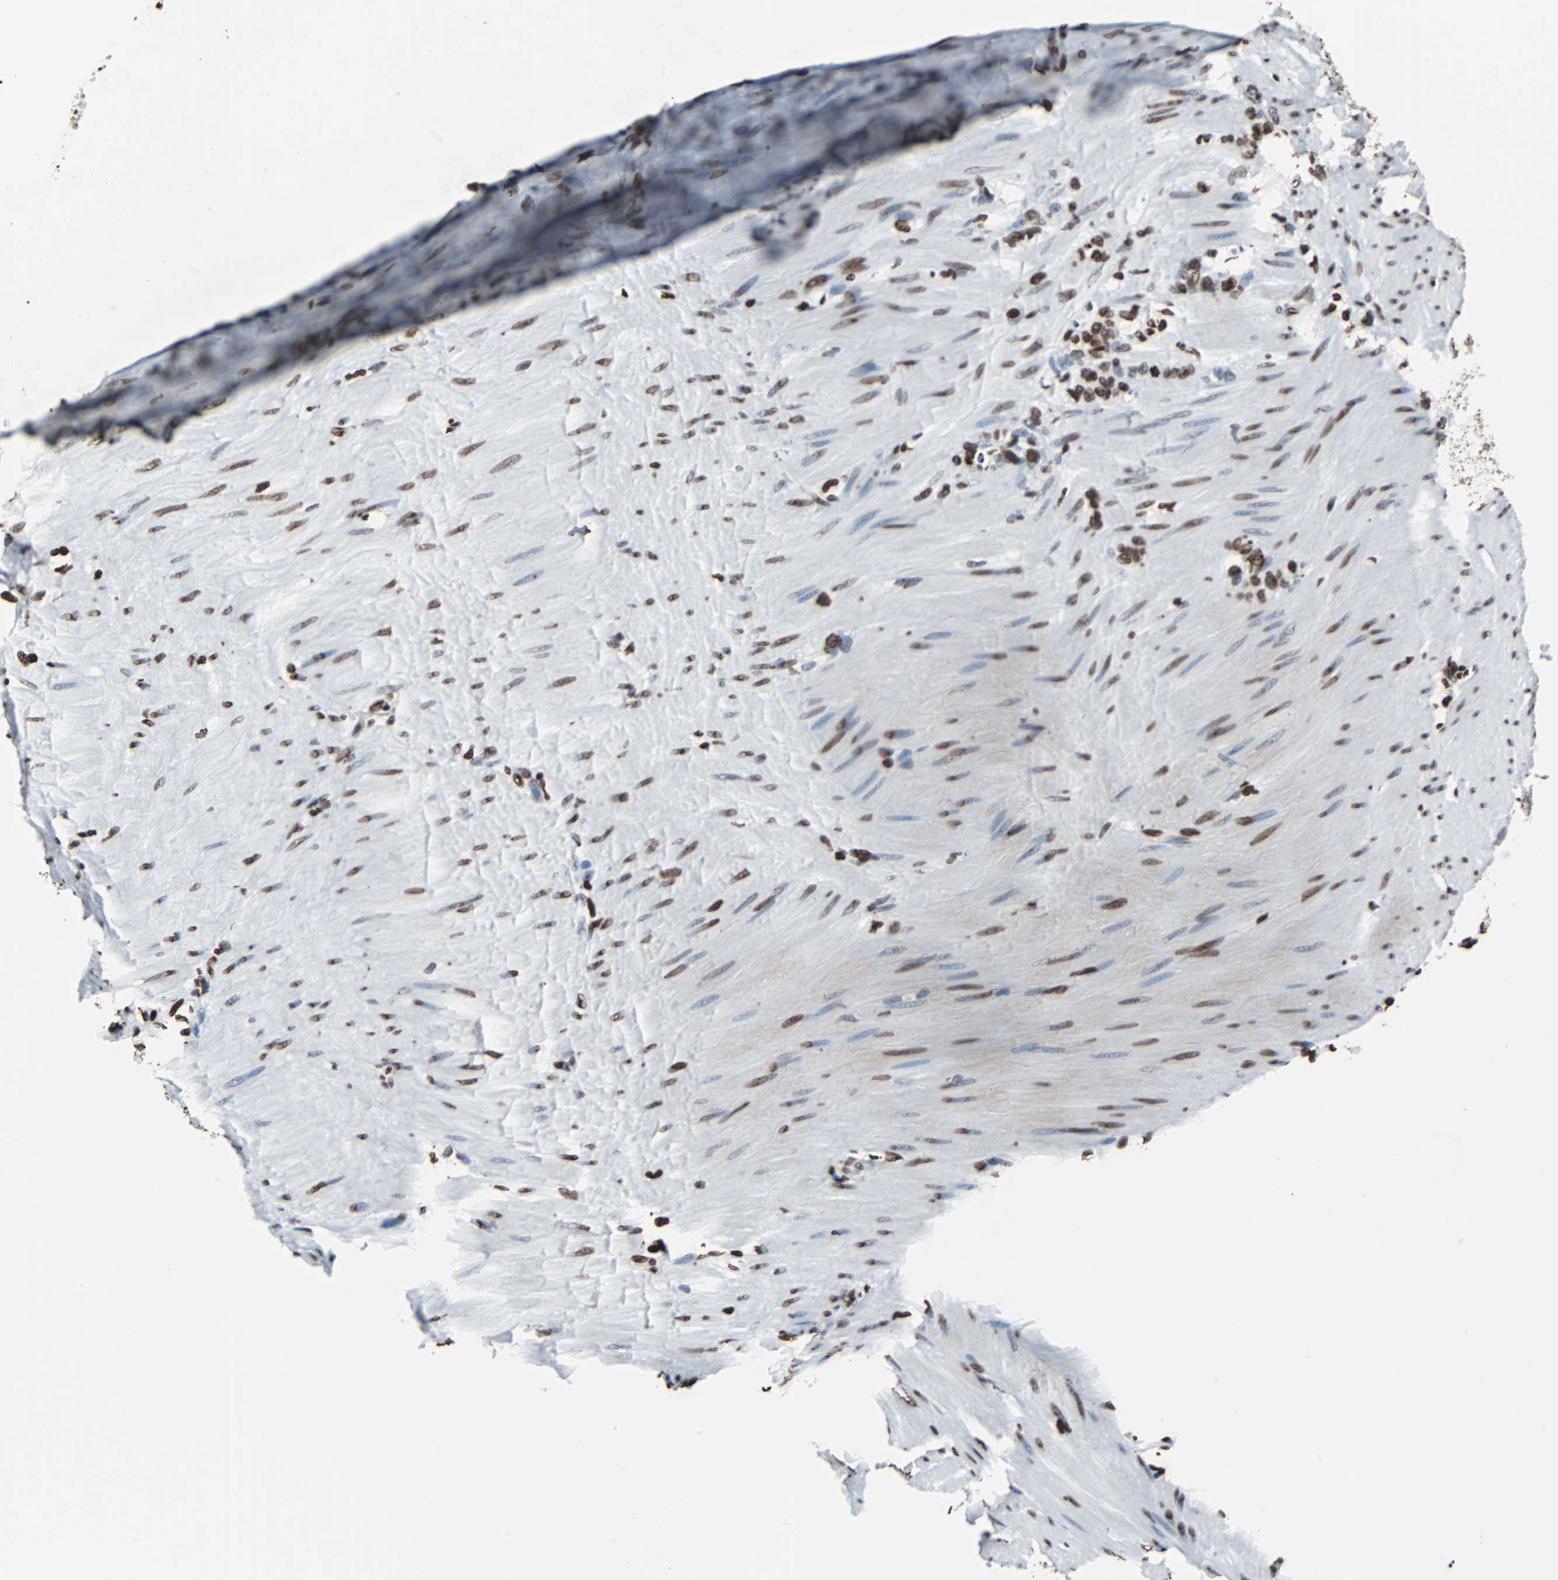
{"staining": {"intensity": "strong", "quantity": ">75%", "location": "nuclear"}, "tissue": "stomach cancer", "cell_type": "Tumor cells", "image_type": "cancer", "snomed": [{"axis": "morphology", "description": "Adenocarcinoma, NOS"}, {"axis": "topography", "description": "Stomach"}], "caption": "An image of stomach cancer (adenocarcinoma) stained for a protein reveals strong nuclear brown staining in tumor cells. (DAB IHC, brown staining for protein, blue staining for nuclei).", "gene": "H2BC18", "patient": {"sex": "male", "age": 82}}